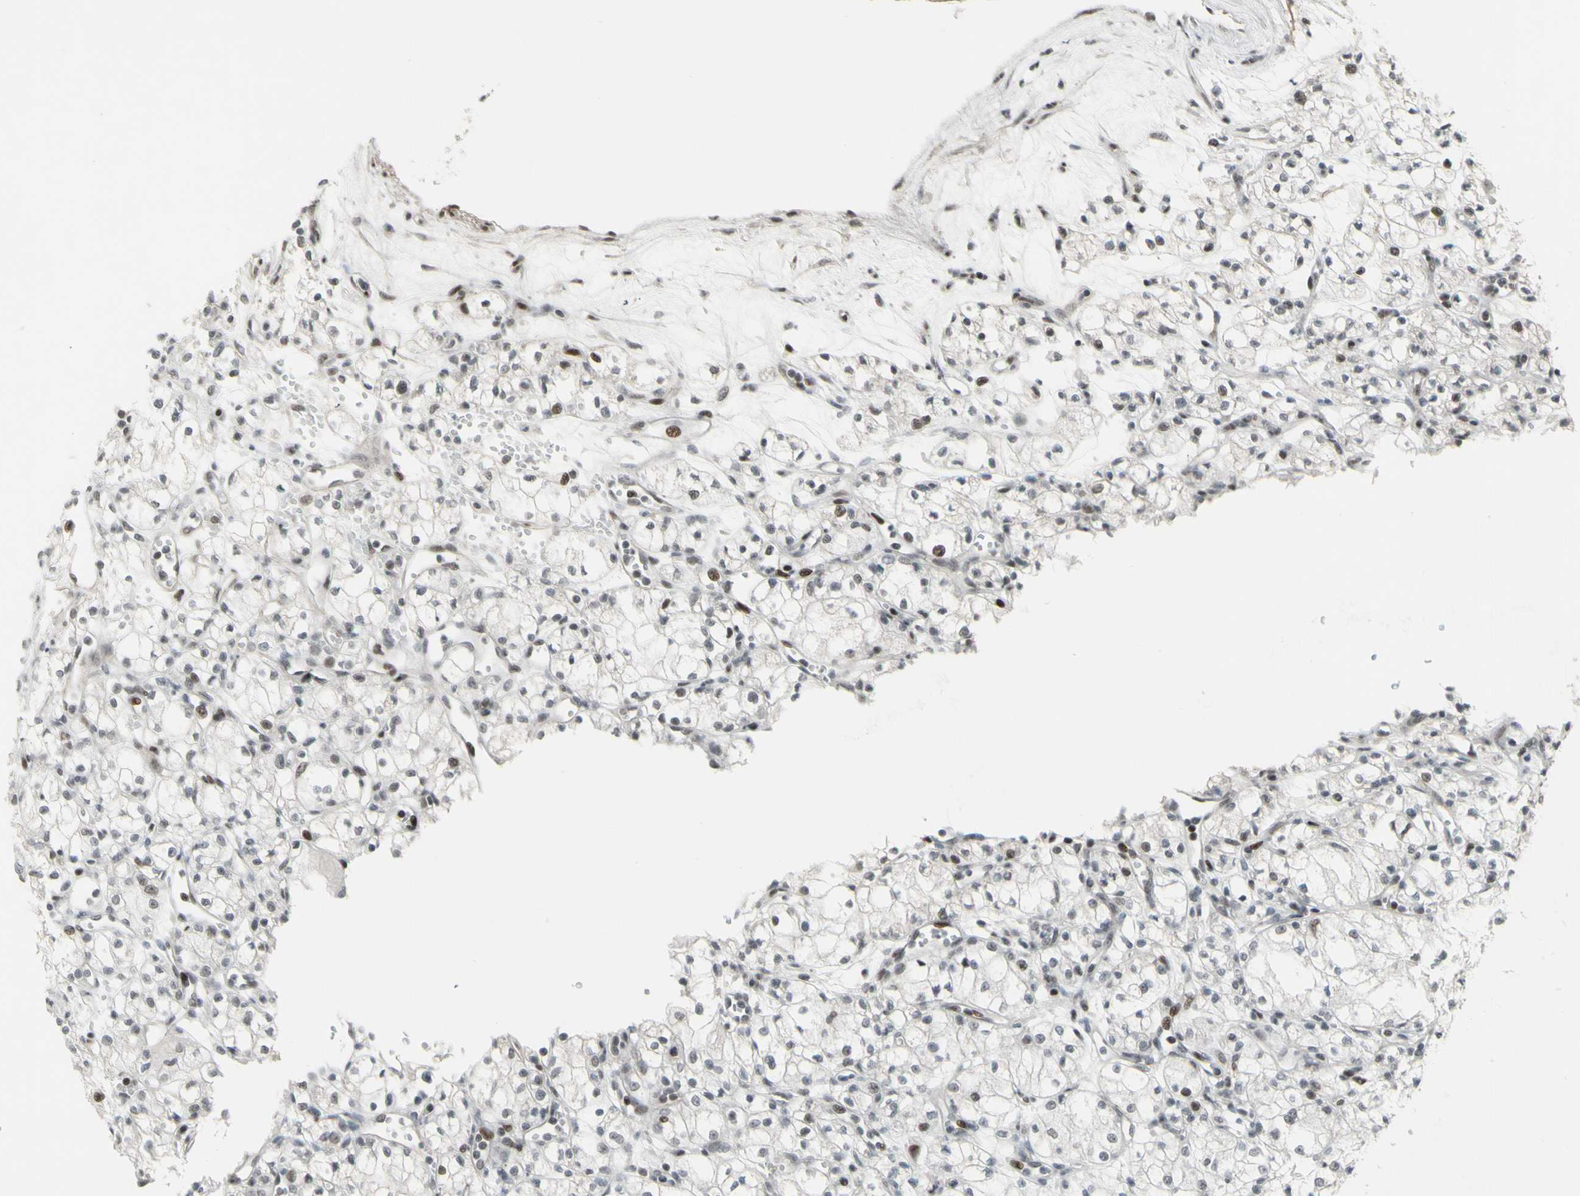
{"staining": {"intensity": "moderate", "quantity": "<25%", "location": "nuclear"}, "tissue": "renal cancer", "cell_type": "Tumor cells", "image_type": "cancer", "snomed": [{"axis": "morphology", "description": "Normal tissue, NOS"}, {"axis": "morphology", "description": "Adenocarcinoma, NOS"}, {"axis": "topography", "description": "Kidney"}], "caption": "Protein staining of adenocarcinoma (renal) tissue reveals moderate nuclear staining in about <25% of tumor cells. (DAB (3,3'-diaminobenzidine) = brown stain, brightfield microscopy at high magnification).", "gene": "SUPT6H", "patient": {"sex": "male", "age": 59}}